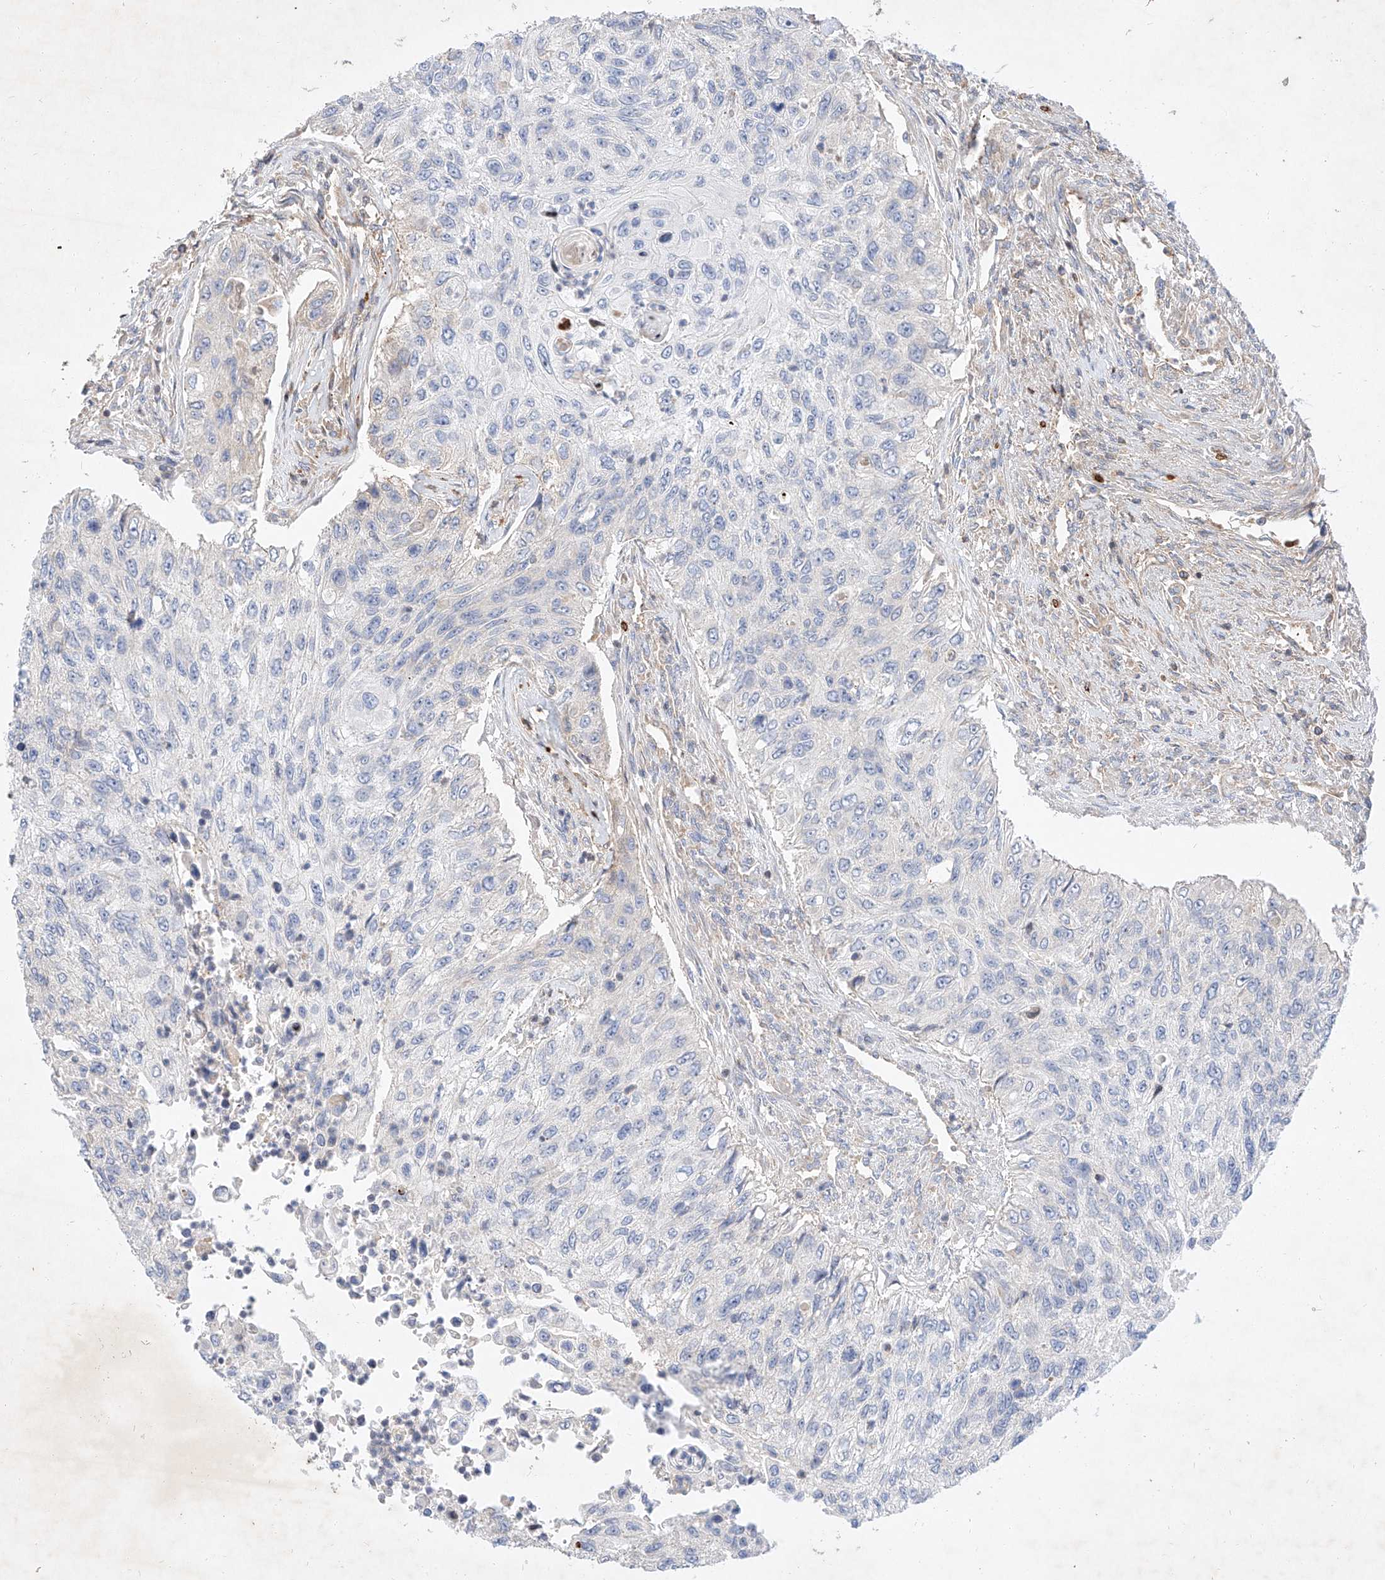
{"staining": {"intensity": "negative", "quantity": "none", "location": "none"}, "tissue": "urothelial cancer", "cell_type": "Tumor cells", "image_type": "cancer", "snomed": [{"axis": "morphology", "description": "Urothelial carcinoma, High grade"}, {"axis": "topography", "description": "Urinary bladder"}], "caption": "Immunohistochemistry (IHC) of urothelial cancer demonstrates no expression in tumor cells.", "gene": "OSGEPL1", "patient": {"sex": "female", "age": 60}}